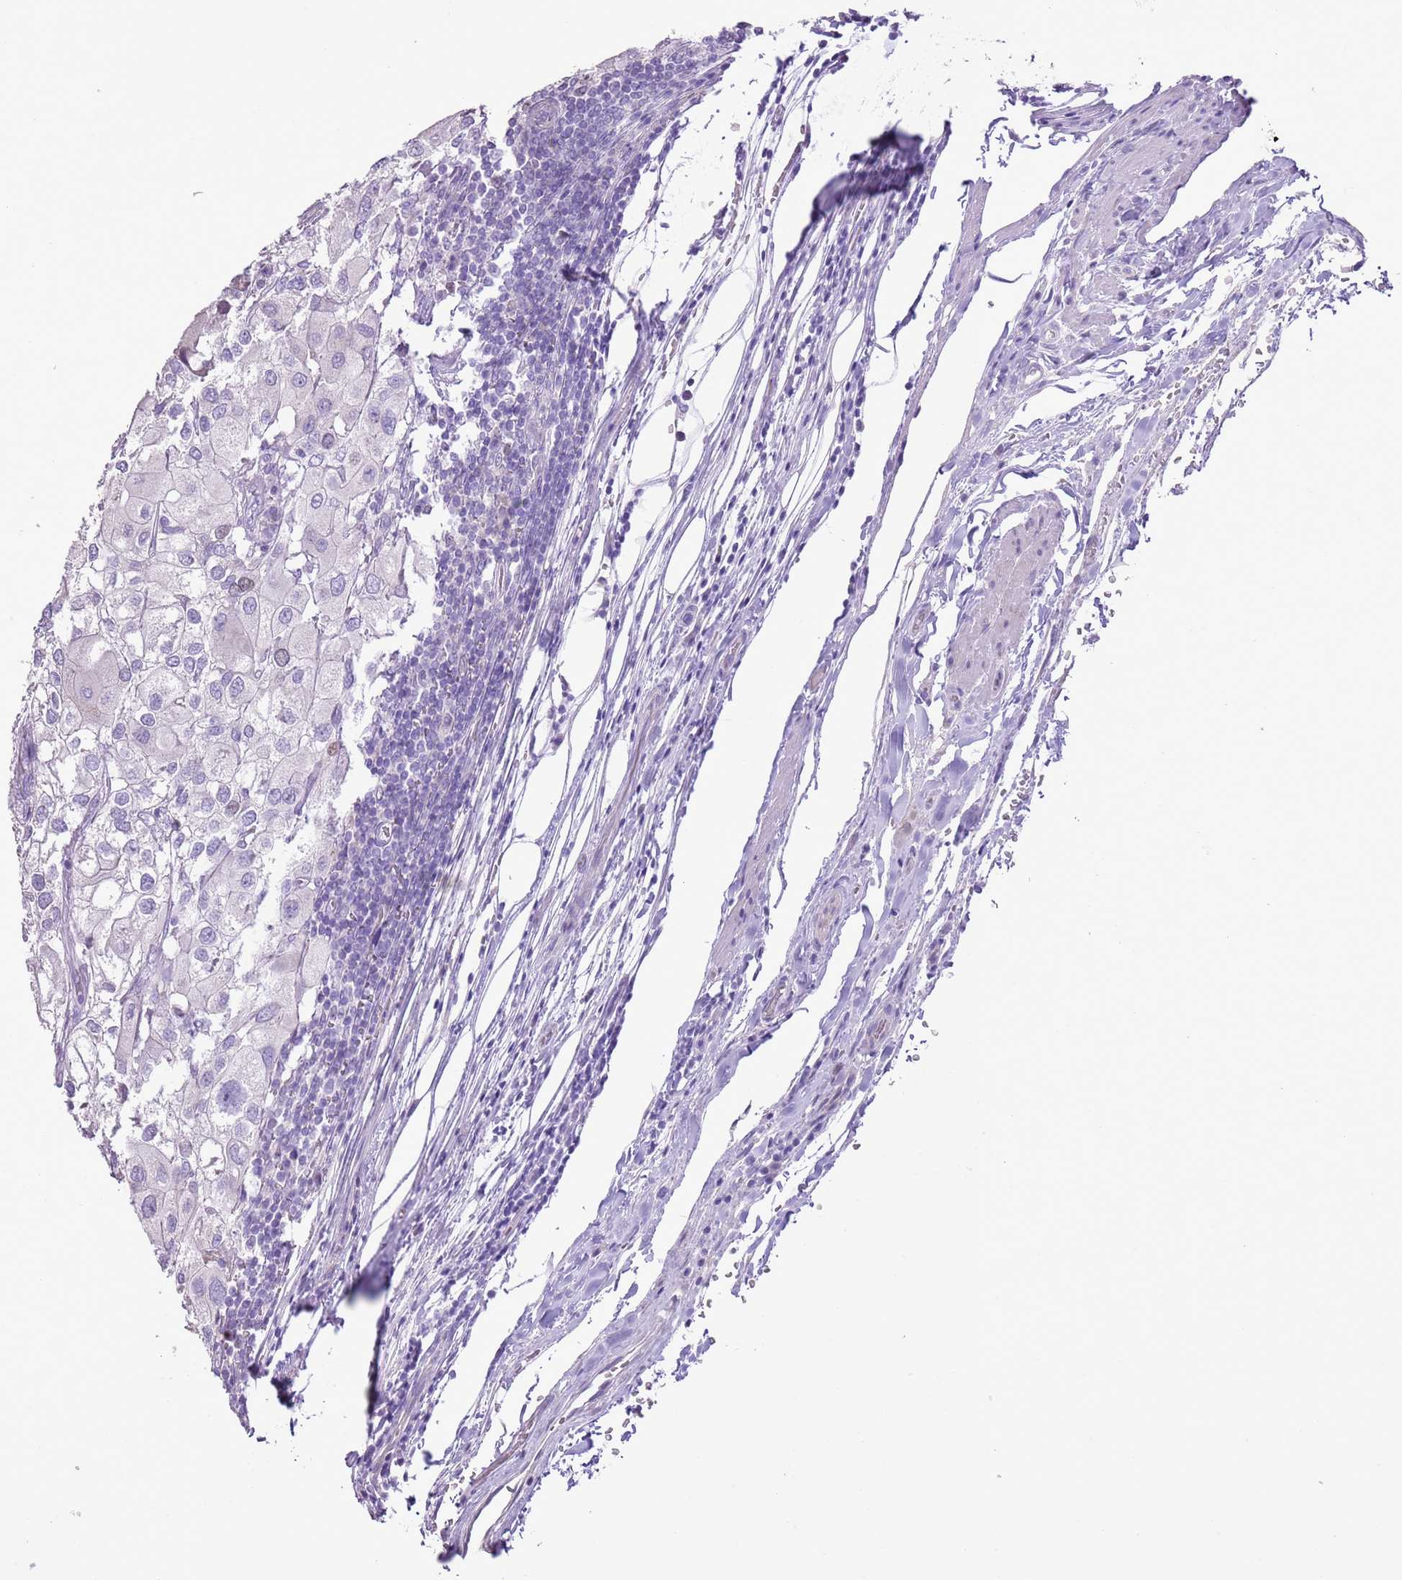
{"staining": {"intensity": "weak", "quantity": "<25%", "location": "nuclear"}, "tissue": "urothelial cancer", "cell_type": "Tumor cells", "image_type": "cancer", "snomed": [{"axis": "morphology", "description": "Urothelial carcinoma, High grade"}, {"axis": "topography", "description": "Urinary bladder"}], "caption": "An IHC micrograph of high-grade urothelial carcinoma is shown. There is no staining in tumor cells of high-grade urothelial carcinoma. (DAB immunohistochemistry visualized using brightfield microscopy, high magnification).", "gene": "GMNN", "patient": {"sex": "male", "age": 64}}